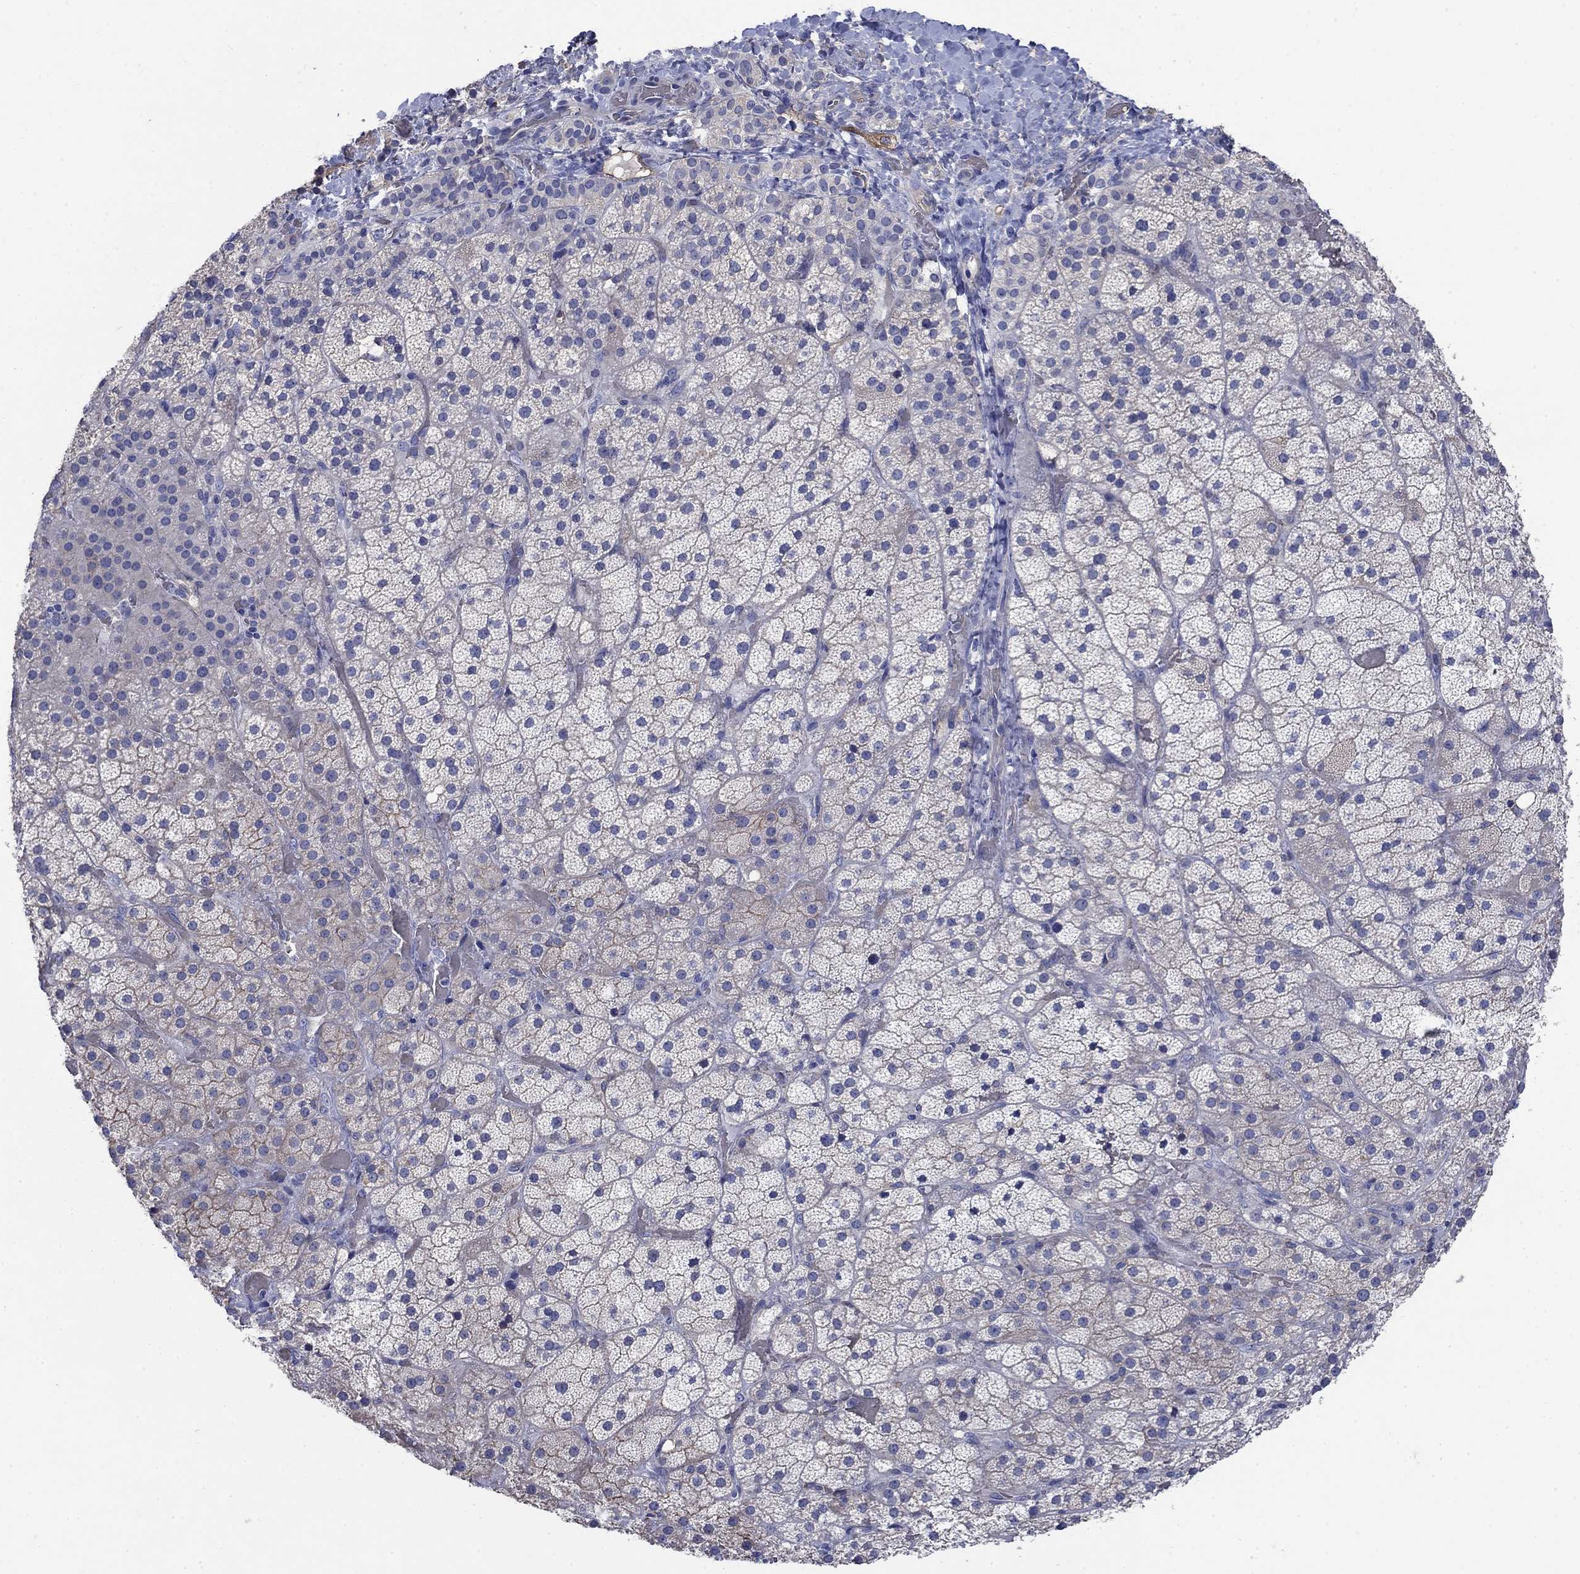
{"staining": {"intensity": "moderate", "quantity": "<25%", "location": "cytoplasmic/membranous"}, "tissue": "adrenal gland", "cell_type": "Glandular cells", "image_type": "normal", "snomed": [{"axis": "morphology", "description": "Normal tissue, NOS"}, {"axis": "topography", "description": "Adrenal gland"}], "caption": "DAB (3,3'-diaminobenzidine) immunohistochemical staining of unremarkable human adrenal gland demonstrates moderate cytoplasmic/membranous protein staining in about <25% of glandular cells. (IHC, brightfield microscopy, high magnification).", "gene": "FLNC", "patient": {"sex": "male", "age": 57}}